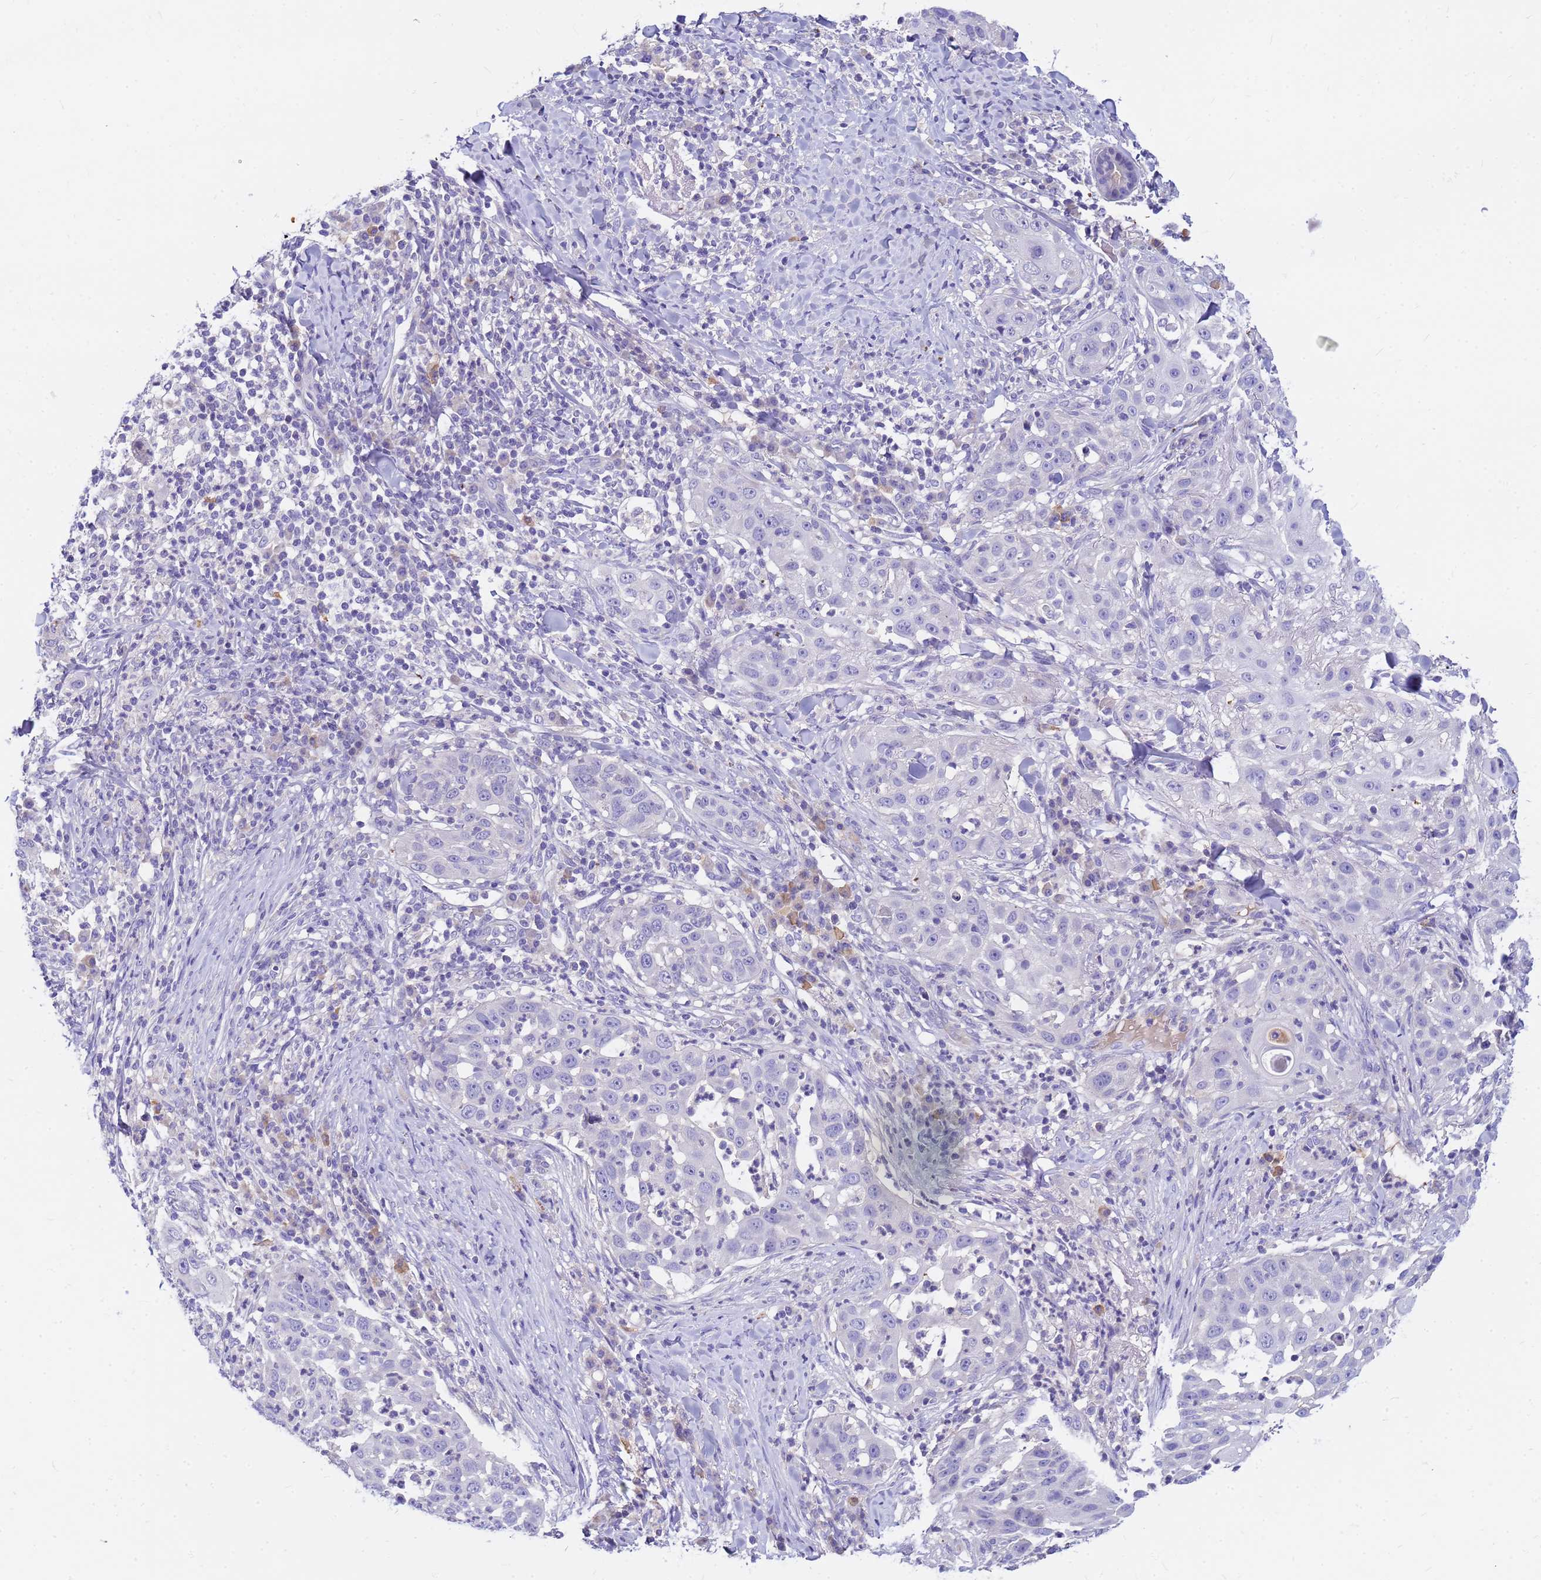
{"staining": {"intensity": "negative", "quantity": "none", "location": "none"}, "tissue": "skin cancer", "cell_type": "Tumor cells", "image_type": "cancer", "snomed": [{"axis": "morphology", "description": "Squamous cell carcinoma, NOS"}, {"axis": "topography", "description": "Skin"}], "caption": "Image shows no protein staining in tumor cells of skin squamous cell carcinoma tissue. The staining was performed using DAB (3,3'-diaminobenzidine) to visualize the protein expression in brown, while the nuclei were stained in blue with hematoxylin (Magnification: 20x).", "gene": "DPRX", "patient": {"sex": "female", "age": 44}}